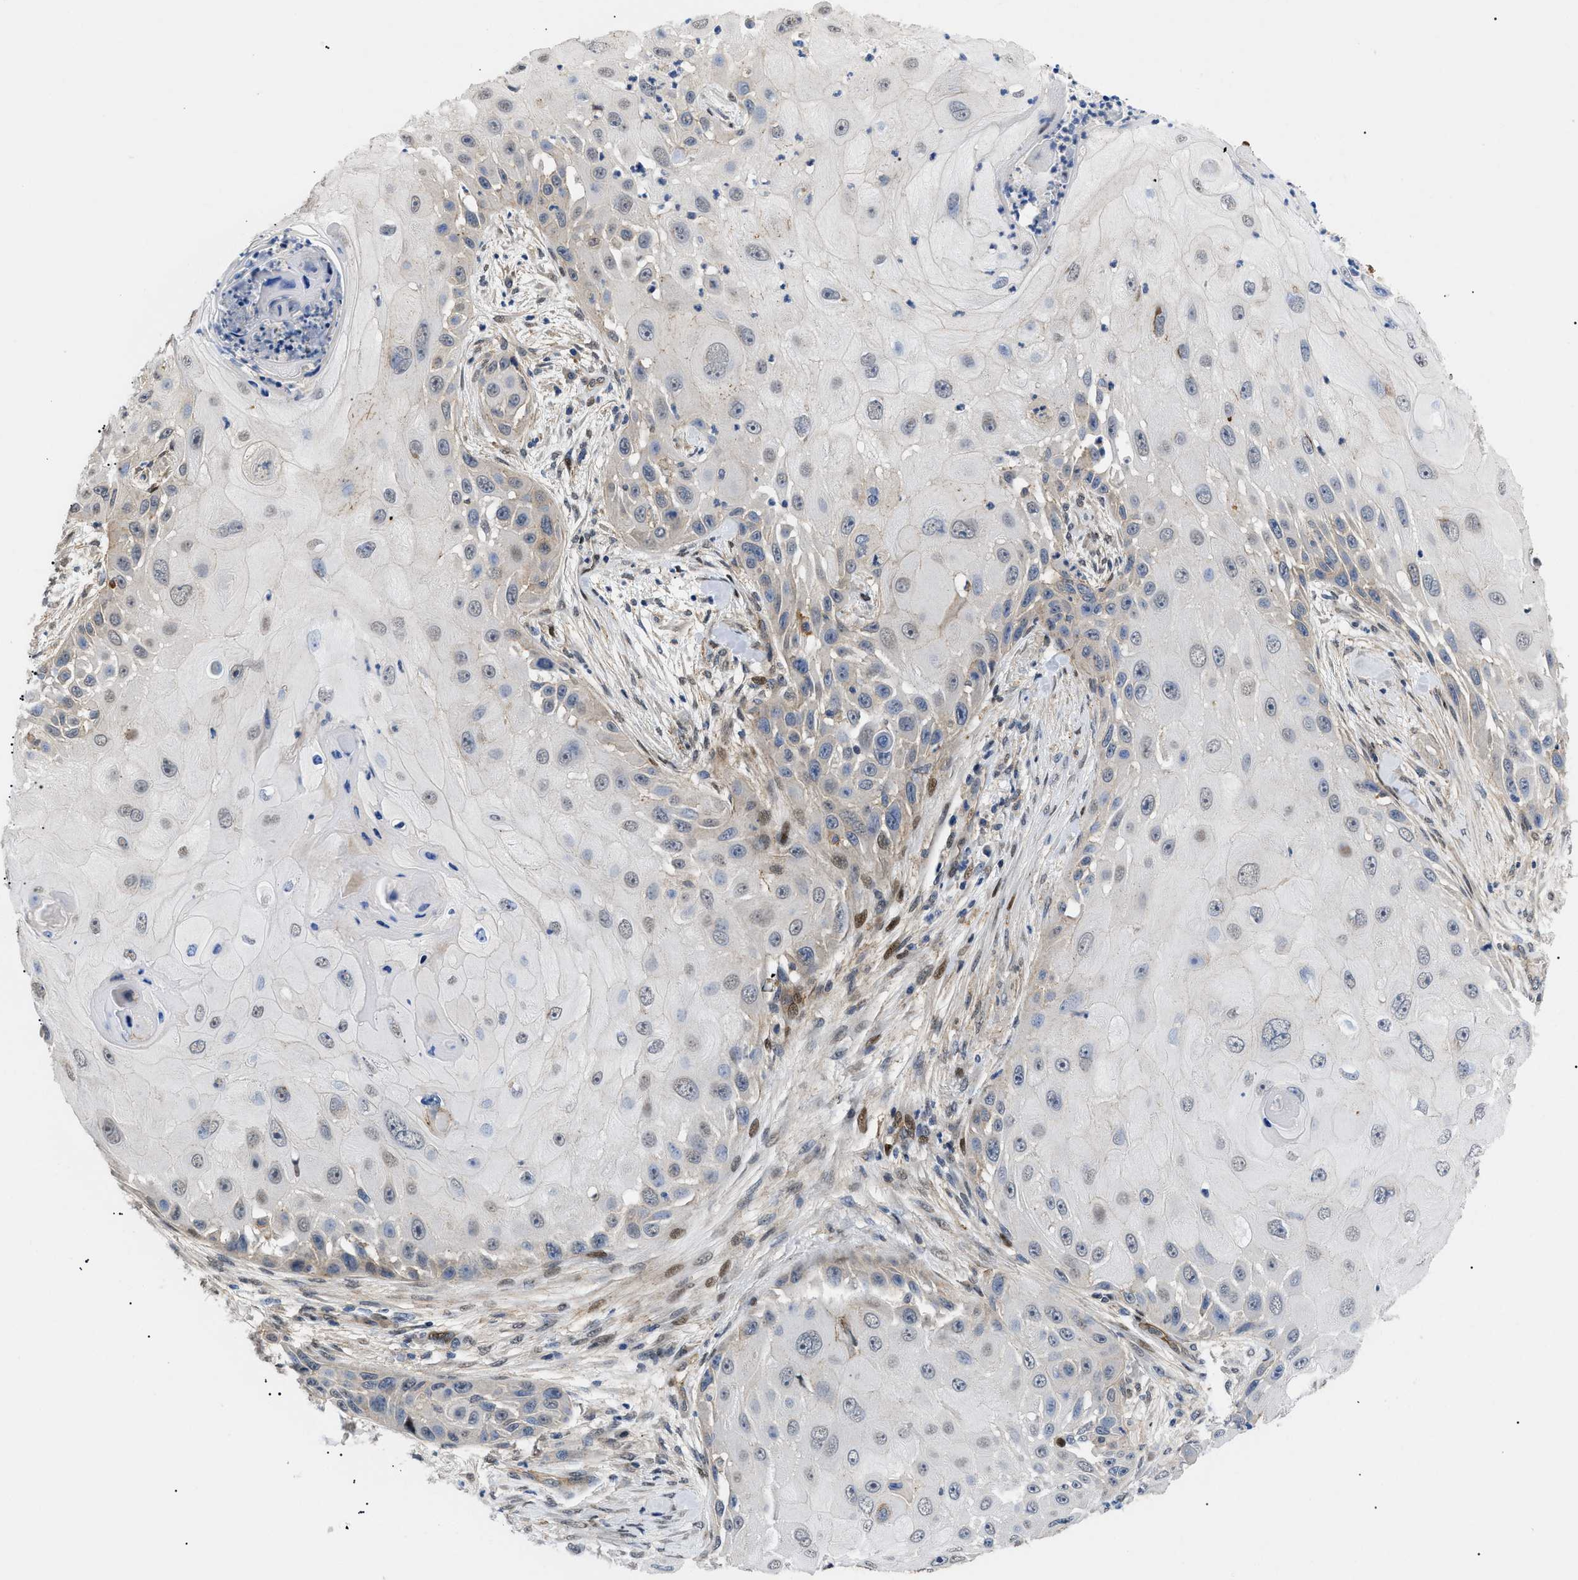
{"staining": {"intensity": "weak", "quantity": "<25%", "location": "nuclear"}, "tissue": "skin cancer", "cell_type": "Tumor cells", "image_type": "cancer", "snomed": [{"axis": "morphology", "description": "Squamous cell carcinoma, NOS"}, {"axis": "topography", "description": "Skin"}], "caption": "Immunohistochemistry image of neoplastic tissue: human skin cancer (squamous cell carcinoma) stained with DAB shows no significant protein staining in tumor cells.", "gene": "SFXN5", "patient": {"sex": "female", "age": 44}}